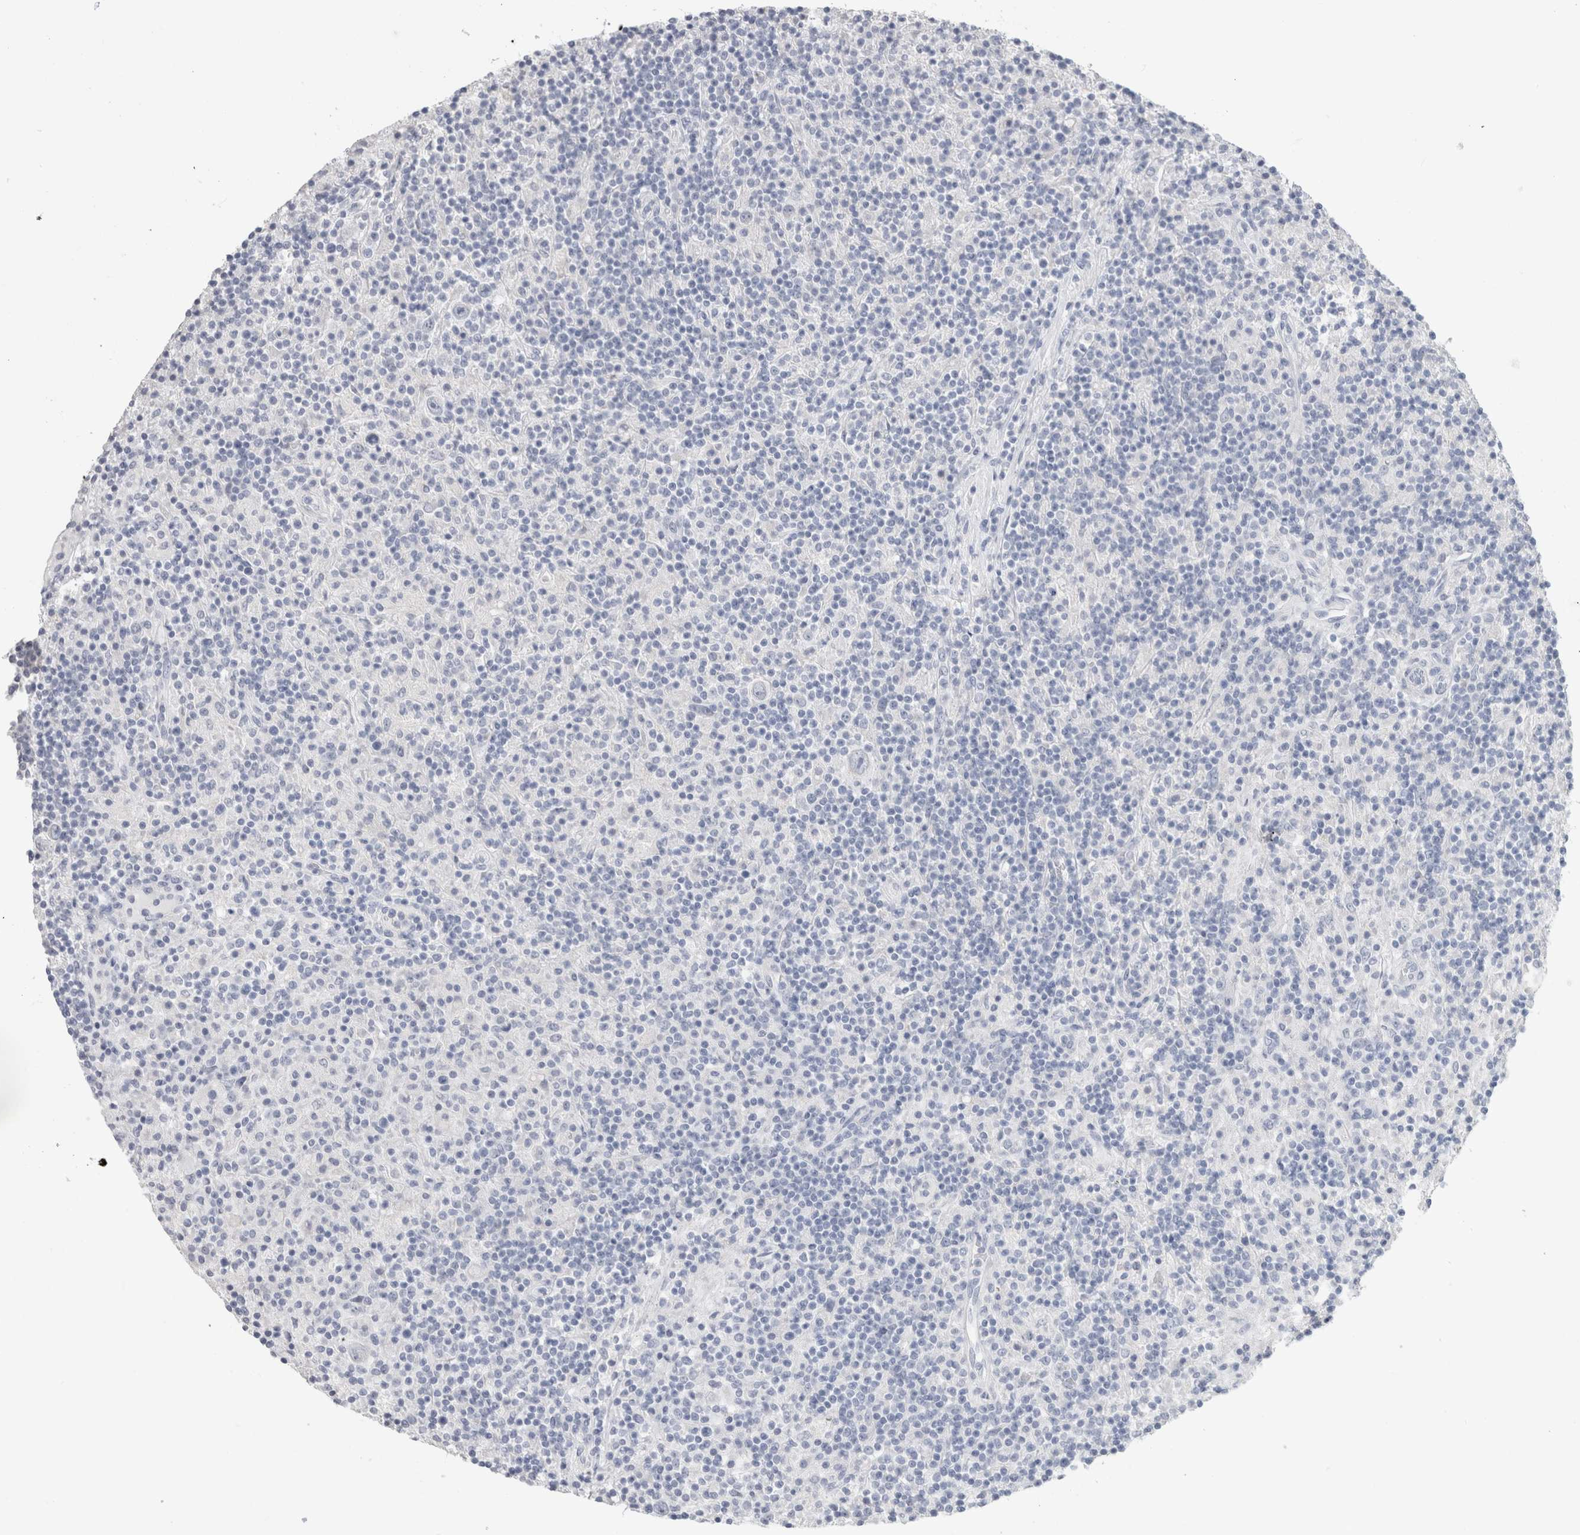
{"staining": {"intensity": "negative", "quantity": "none", "location": "none"}, "tissue": "lymphoma", "cell_type": "Tumor cells", "image_type": "cancer", "snomed": [{"axis": "morphology", "description": "Hodgkin's disease, NOS"}, {"axis": "topography", "description": "Lymph node"}], "caption": "Hodgkin's disease was stained to show a protein in brown. There is no significant expression in tumor cells. The staining was performed using DAB to visualize the protein expression in brown, while the nuclei were stained in blue with hematoxylin (Magnification: 20x).", "gene": "SLC6A1", "patient": {"sex": "male", "age": 70}}